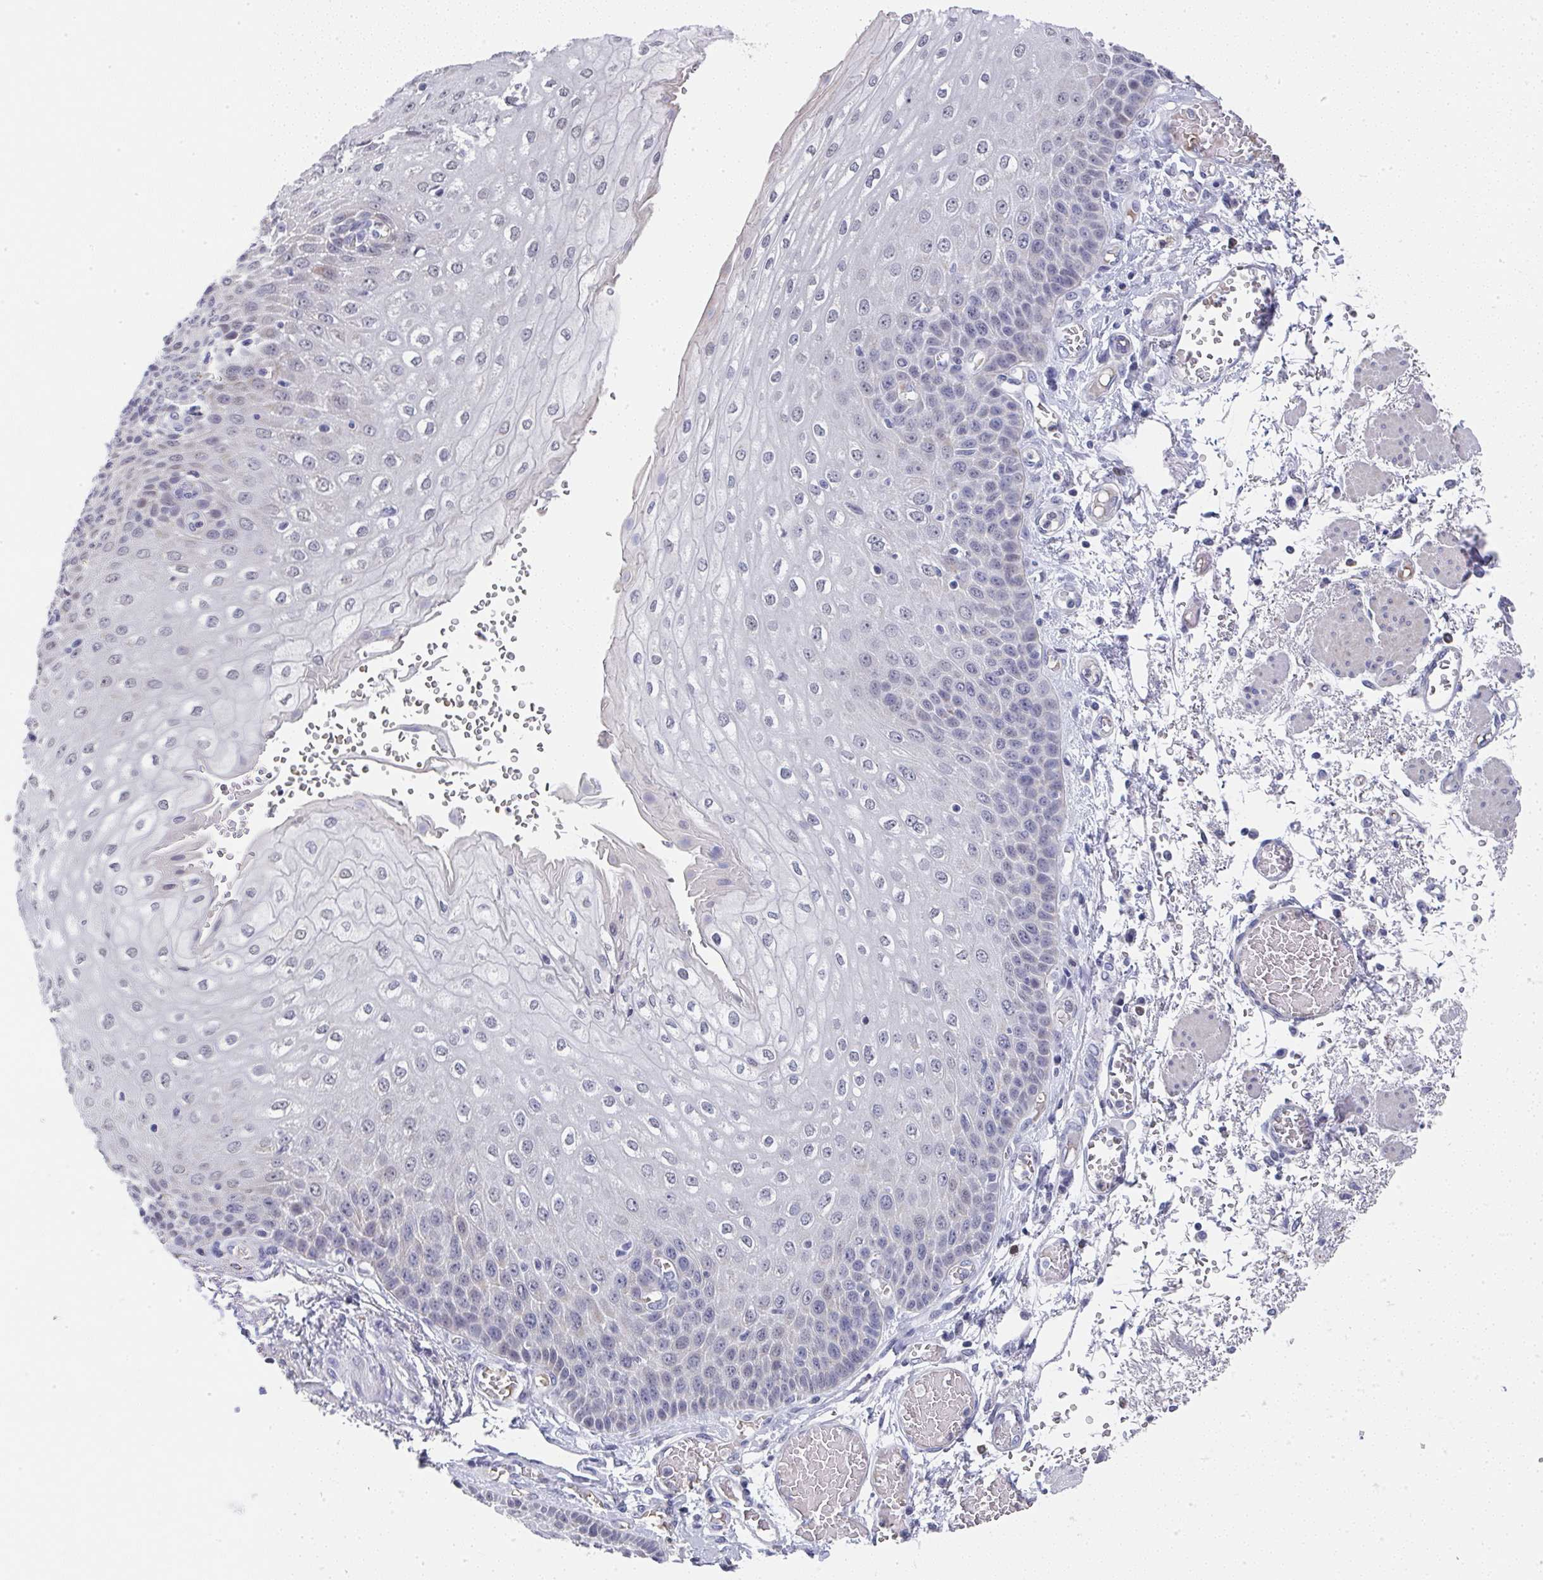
{"staining": {"intensity": "negative", "quantity": "none", "location": "none"}, "tissue": "esophagus", "cell_type": "Squamous epithelial cells", "image_type": "normal", "snomed": [{"axis": "morphology", "description": "Normal tissue, NOS"}, {"axis": "morphology", "description": "Adenocarcinoma, NOS"}, {"axis": "topography", "description": "Esophagus"}], "caption": "Immunohistochemical staining of benign esophagus displays no significant expression in squamous epithelial cells.", "gene": "NCF1", "patient": {"sex": "male", "age": 81}}